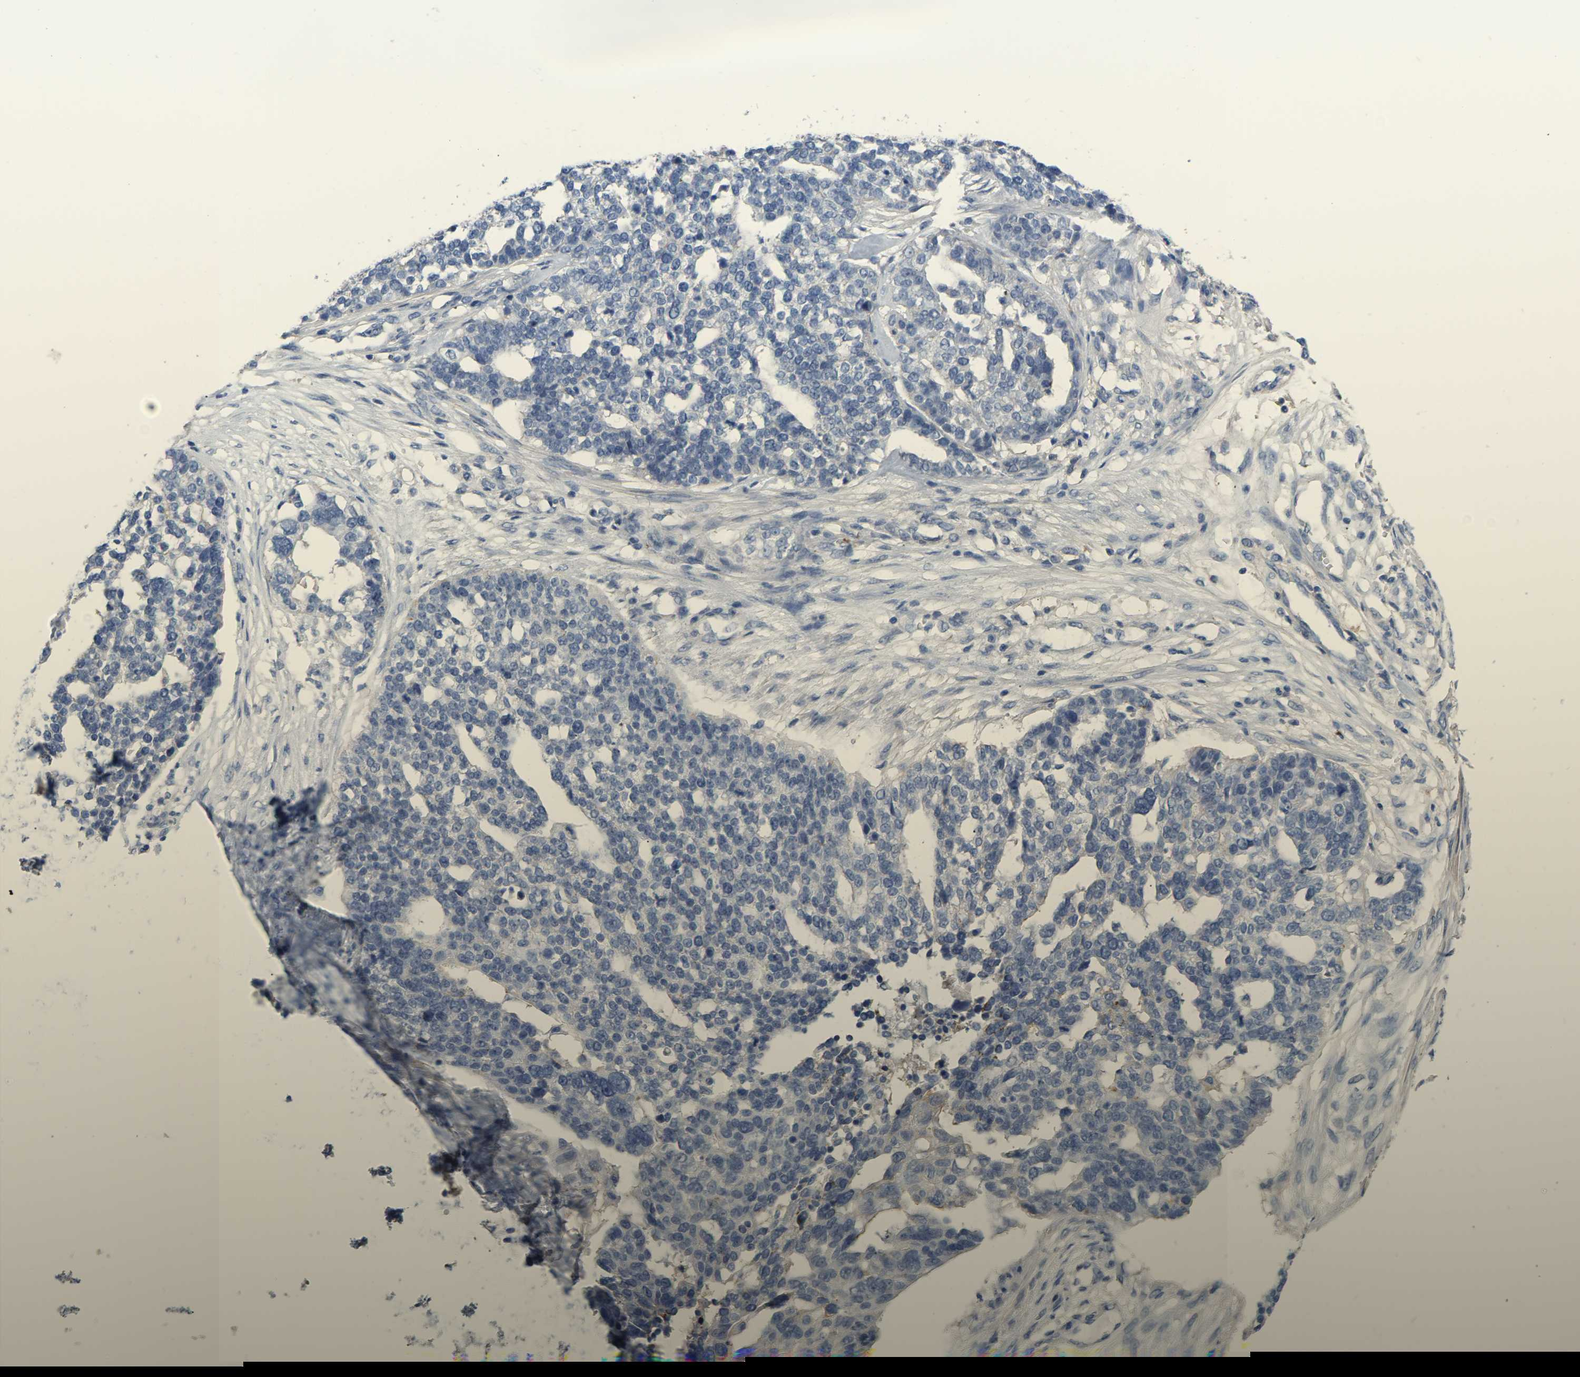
{"staining": {"intensity": "negative", "quantity": "none", "location": "none"}, "tissue": "ovarian cancer", "cell_type": "Tumor cells", "image_type": "cancer", "snomed": [{"axis": "morphology", "description": "Cystadenocarcinoma, serous, NOS"}, {"axis": "topography", "description": "Ovary"}], "caption": "The micrograph reveals no significant positivity in tumor cells of ovarian cancer (serous cystadenocarcinoma). (Immunohistochemistry (ihc), brightfield microscopy, high magnification).", "gene": "ZNF449", "patient": {"sex": "female", "age": 59}}